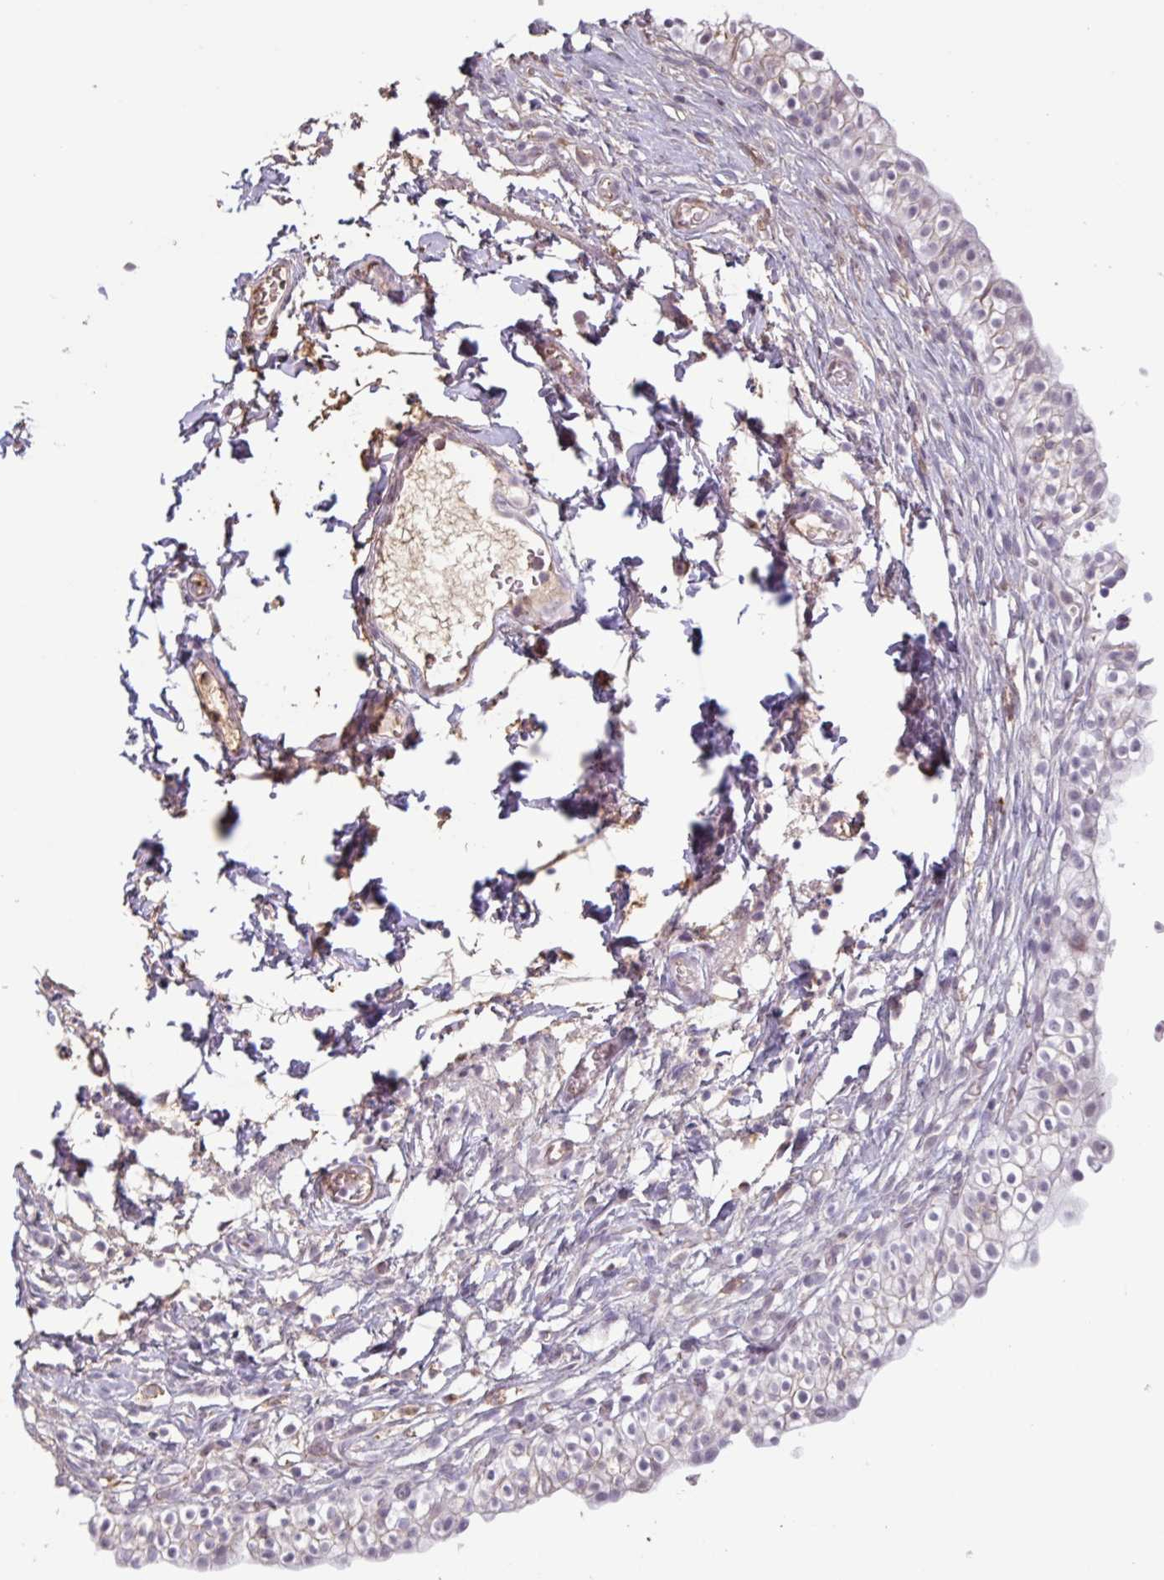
{"staining": {"intensity": "weak", "quantity": "25%-75%", "location": "cytoplasmic/membranous,nuclear"}, "tissue": "urinary bladder", "cell_type": "Urothelial cells", "image_type": "normal", "snomed": [{"axis": "morphology", "description": "Normal tissue, NOS"}, {"axis": "topography", "description": "Urinary bladder"}, {"axis": "topography", "description": "Peripheral nerve tissue"}], "caption": "High-magnification brightfield microscopy of normal urinary bladder stained with DAB (brown) and counterstained with hematoxylin (blue). urothelial cells exhibit weak cytoplasmic/membranous,nuclear positivity is seen in about25%-75% of cells.", "gene": "TAF1D", "patient": {"sex": "male", "age": 55}}